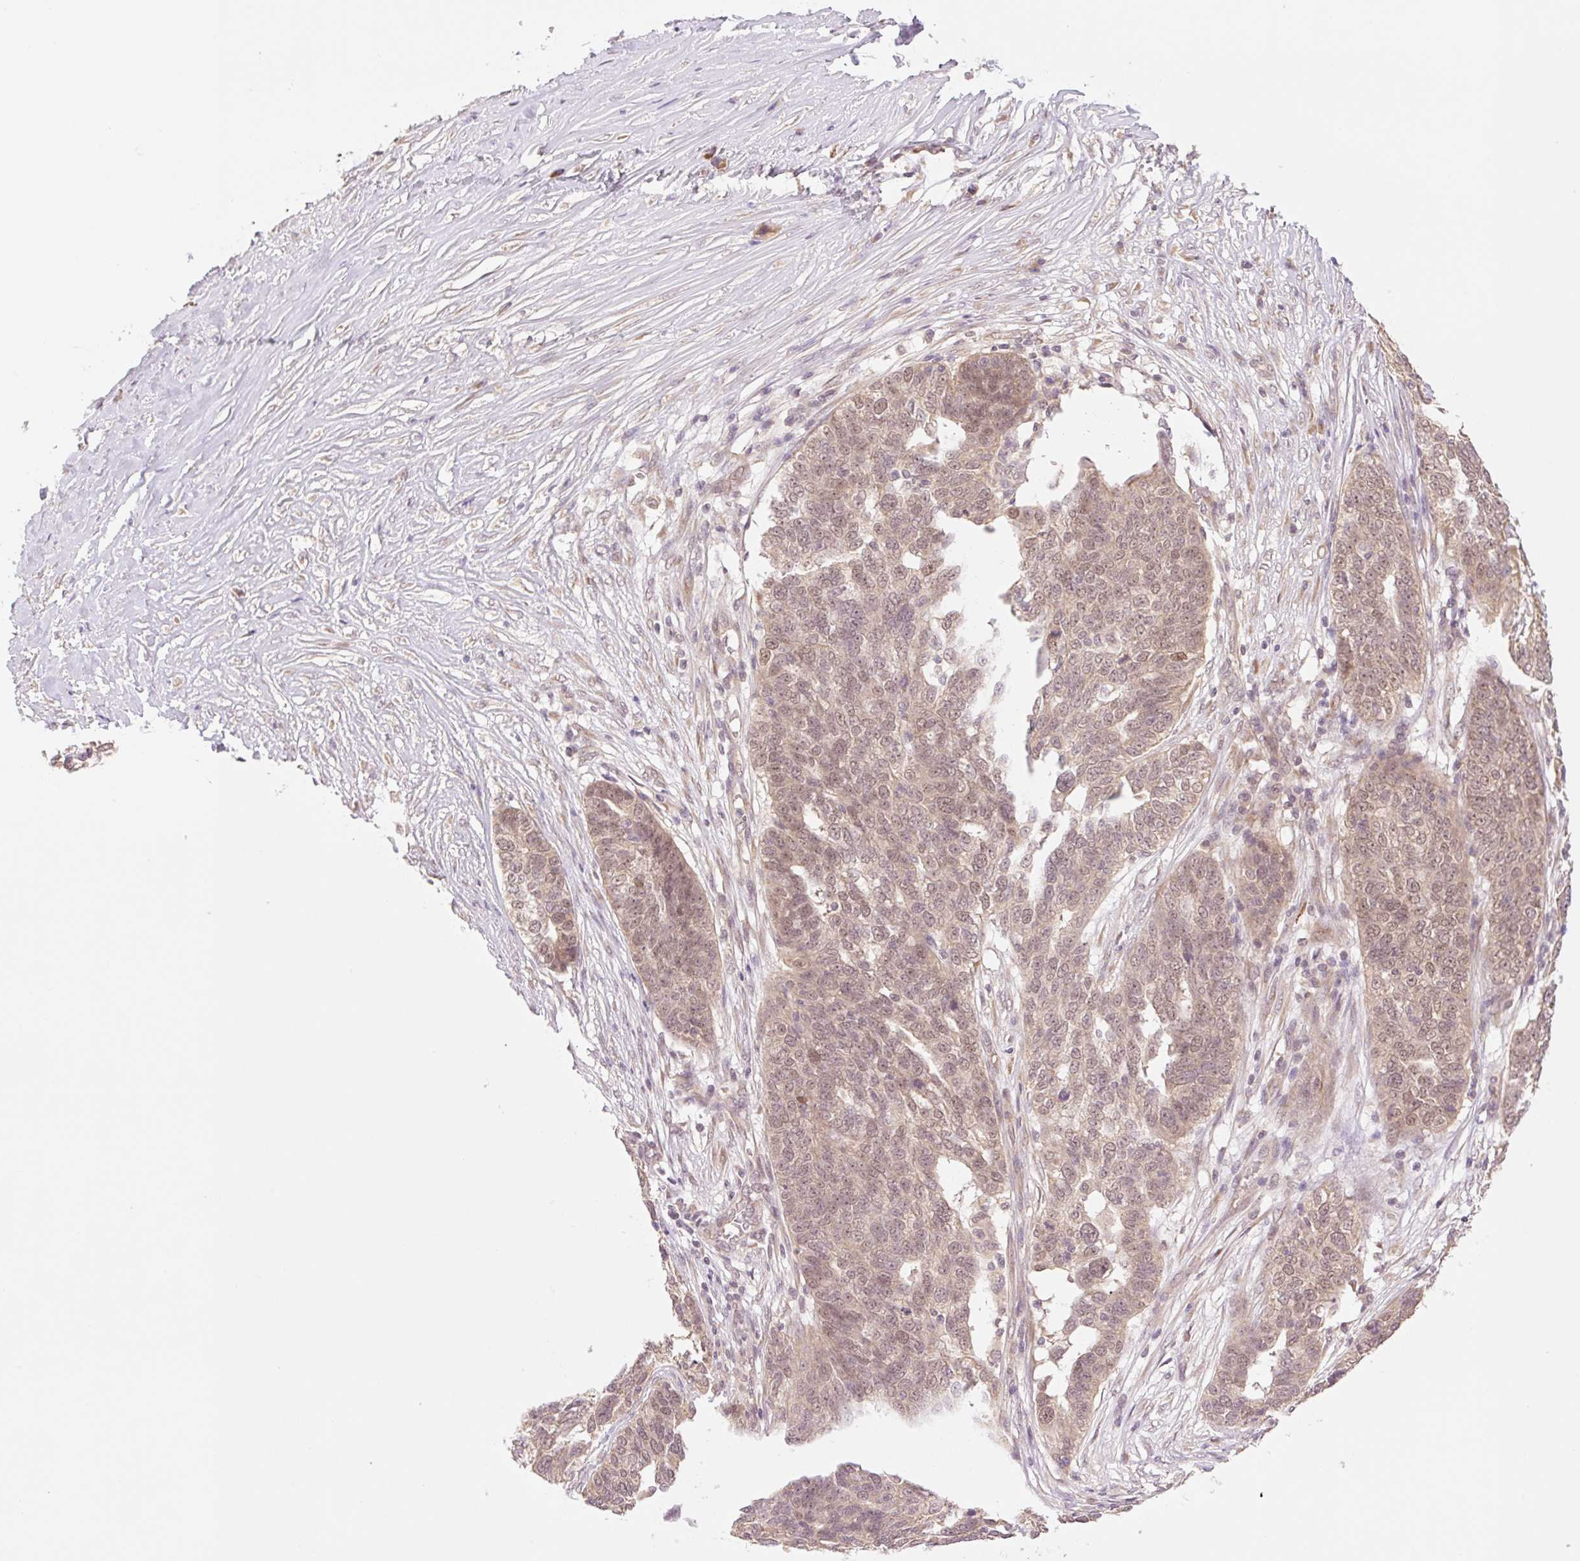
{"staining": {"intensity": "moderate", "quantity": ">75%", "location": "nuclear"}, "tissue": "ovarian cancer", "cell_type": "Tumor cells", "image_type": "cancer", "snomed": [{"axis": "morphology", "description": "Cystadenocarcinoma, serous, NOS"}, {"axis": "topography", "description": "Ovary"}], "caption": "A brown stain labels moderate nuclear staining of a protein in ovarian cancer (serous cystadenocarcinoma) tumor cells.", "gene": "YJU2B", "patient": {"sex": "female", "age": 59}}